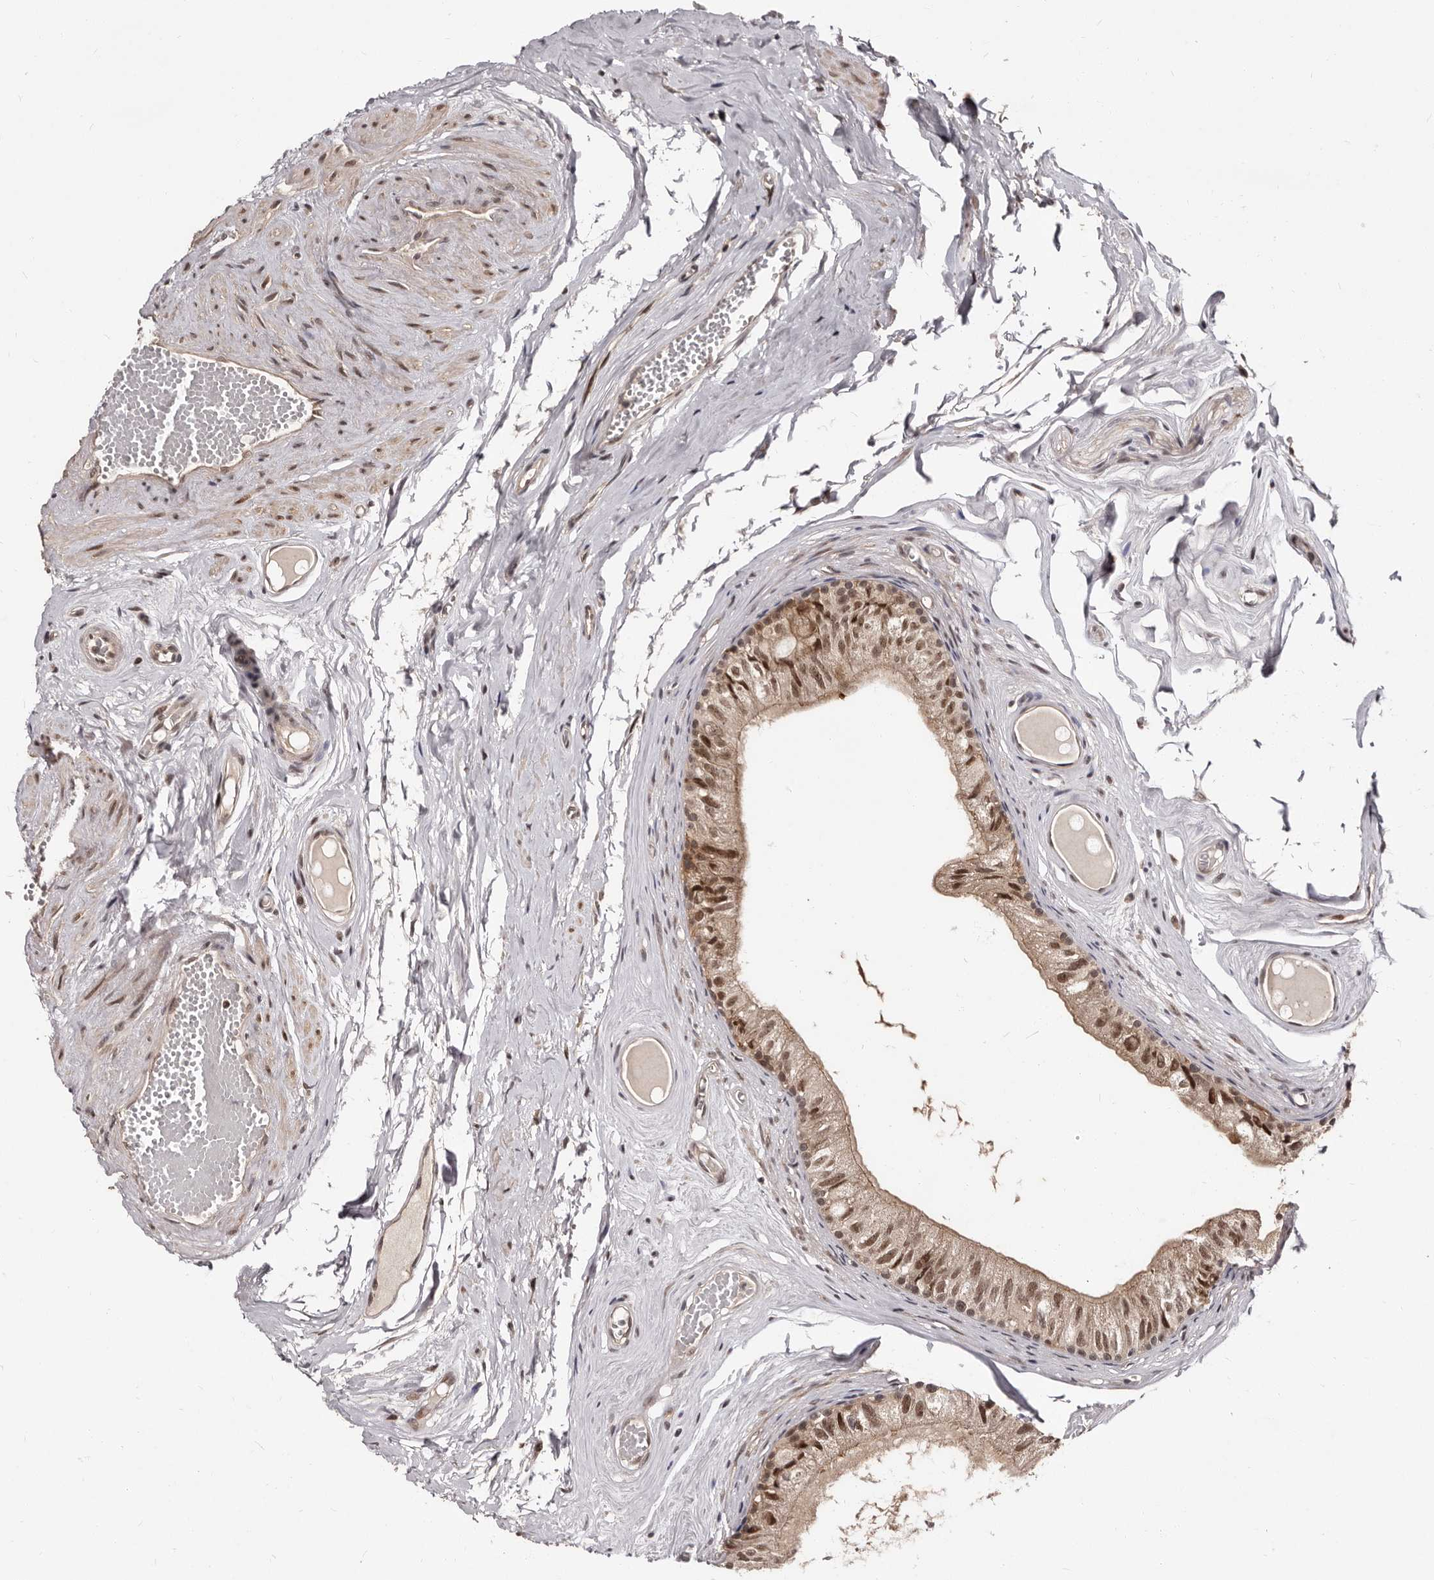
{"staining": {"intensity": "moderate", "quantity": ">75%", "location": "nuclear"}, "tissue": "epididymis", "cell_type": "Glandular cells", "image_type": "normal", "snomed": [{"axis": "morphology", "description": "Normal tissue, NOS"}, {"axis": "topography", "description": "Epididymis"}], "caption": "High-magnification brightfield microscopy of benign epididymis stained with DAB (3,3'-diaminobenzidine) (brown) and counterstained with hematoxylin (blue). glandular cells exhibit moderate nuclear positivity is seen in approximately>75% of cells.", "gene": "TBC1D22B", "patient": {"sex": "male", "age": 79}}